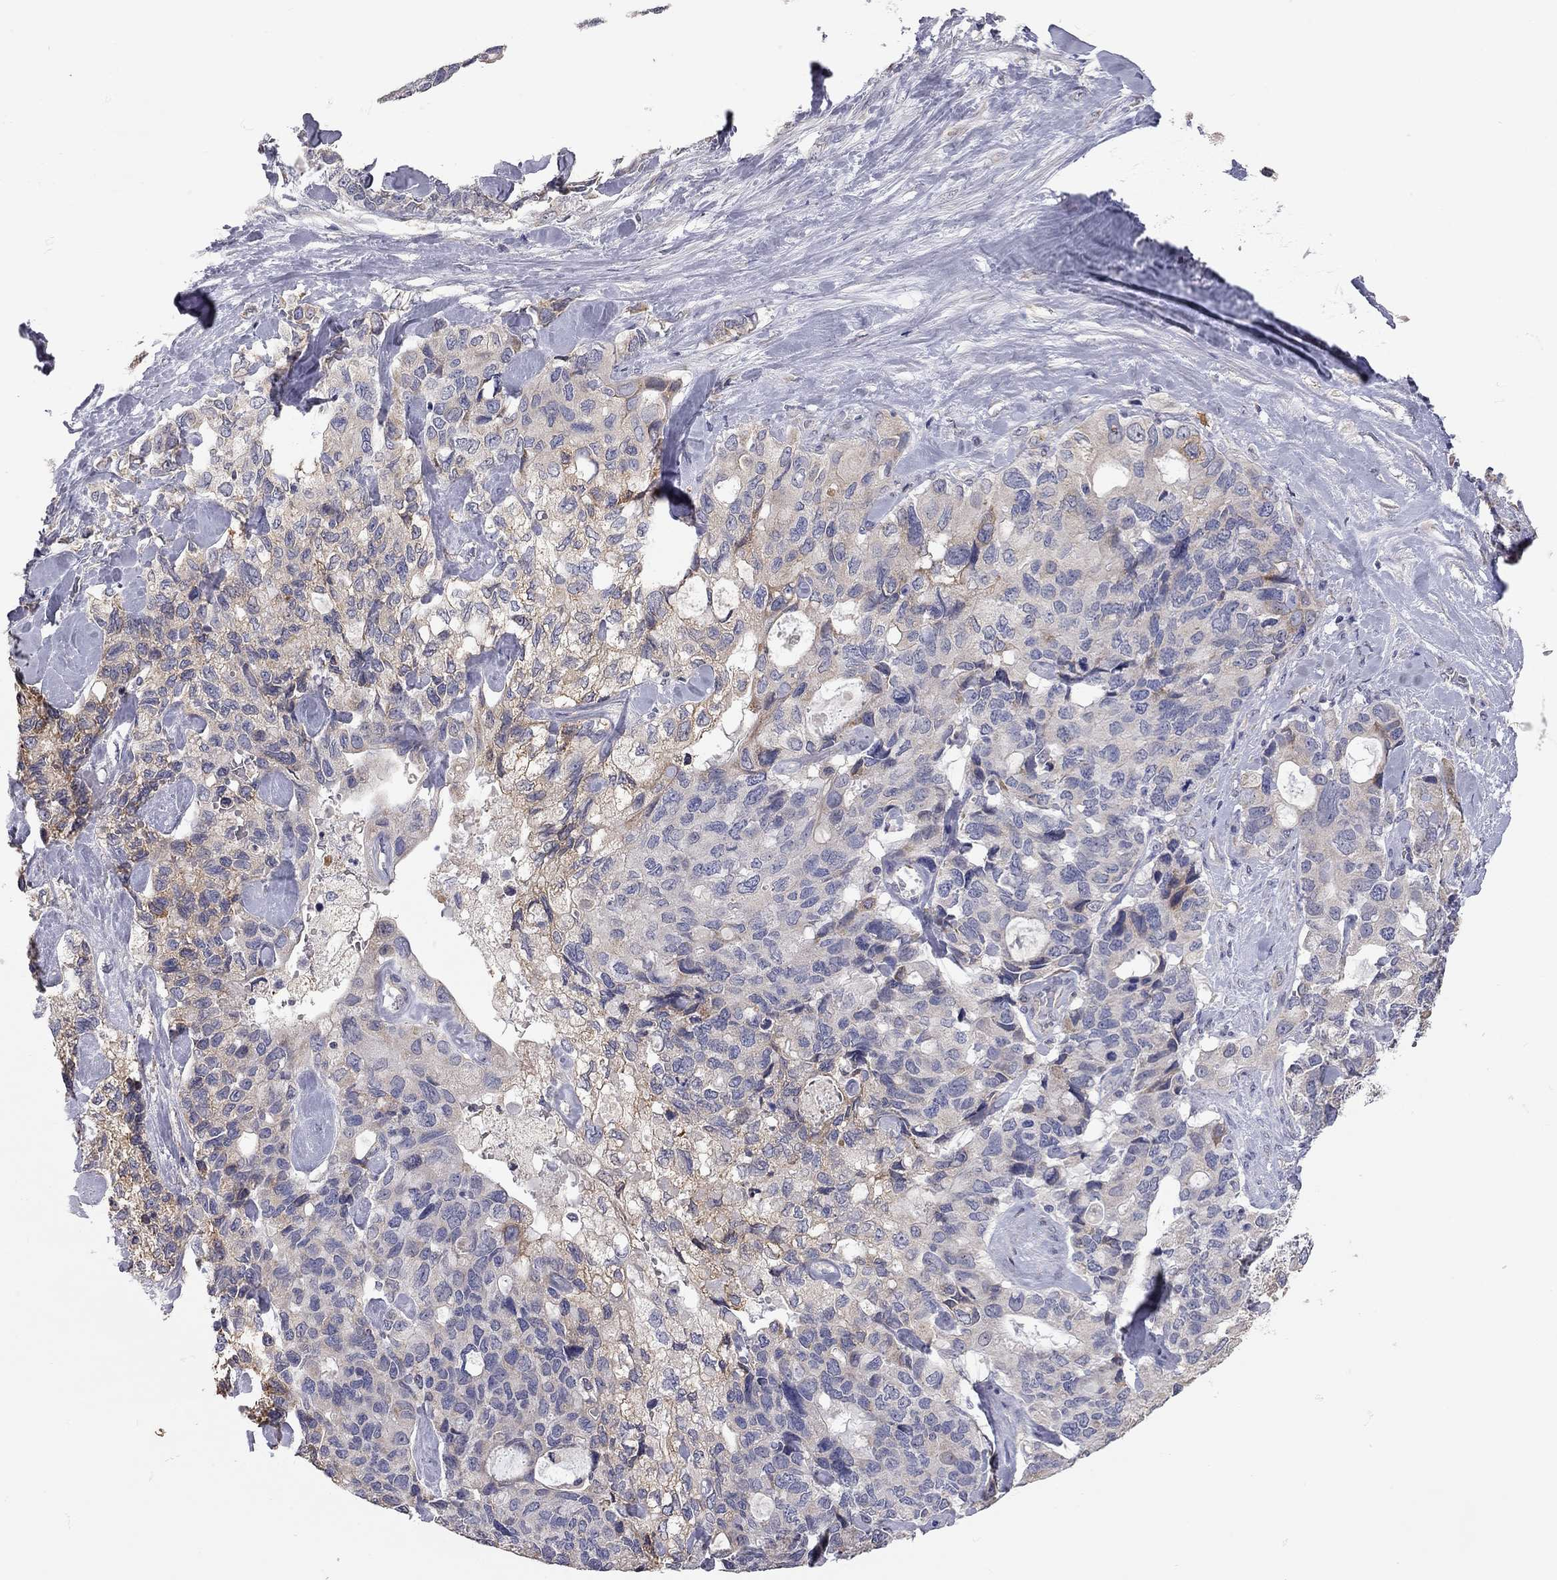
{"staining": {"intensity": "weak", "quantity": "25%-75%", "location": "cytoplasmic/membranous"}, "tissue": "pancreatic cancer", "cell_type": "Tumor cells", "image_type": "cancer", "snomed": [{"axis": "morphology", "description": "Adenocarcinoma, NOS"}, {"axis": "topography", "description": "Pancreas"}], "caption": "High-power microscopy captured an immunohistochemistry image of pancreatic cancer, revealing weak cytoplasmic/membranous staining in approximately 25%-75% of tumor cells. Nuclei are stained in blue.", "gene": "XAGE2", "patient": {"sex": "female", "age": 56}}